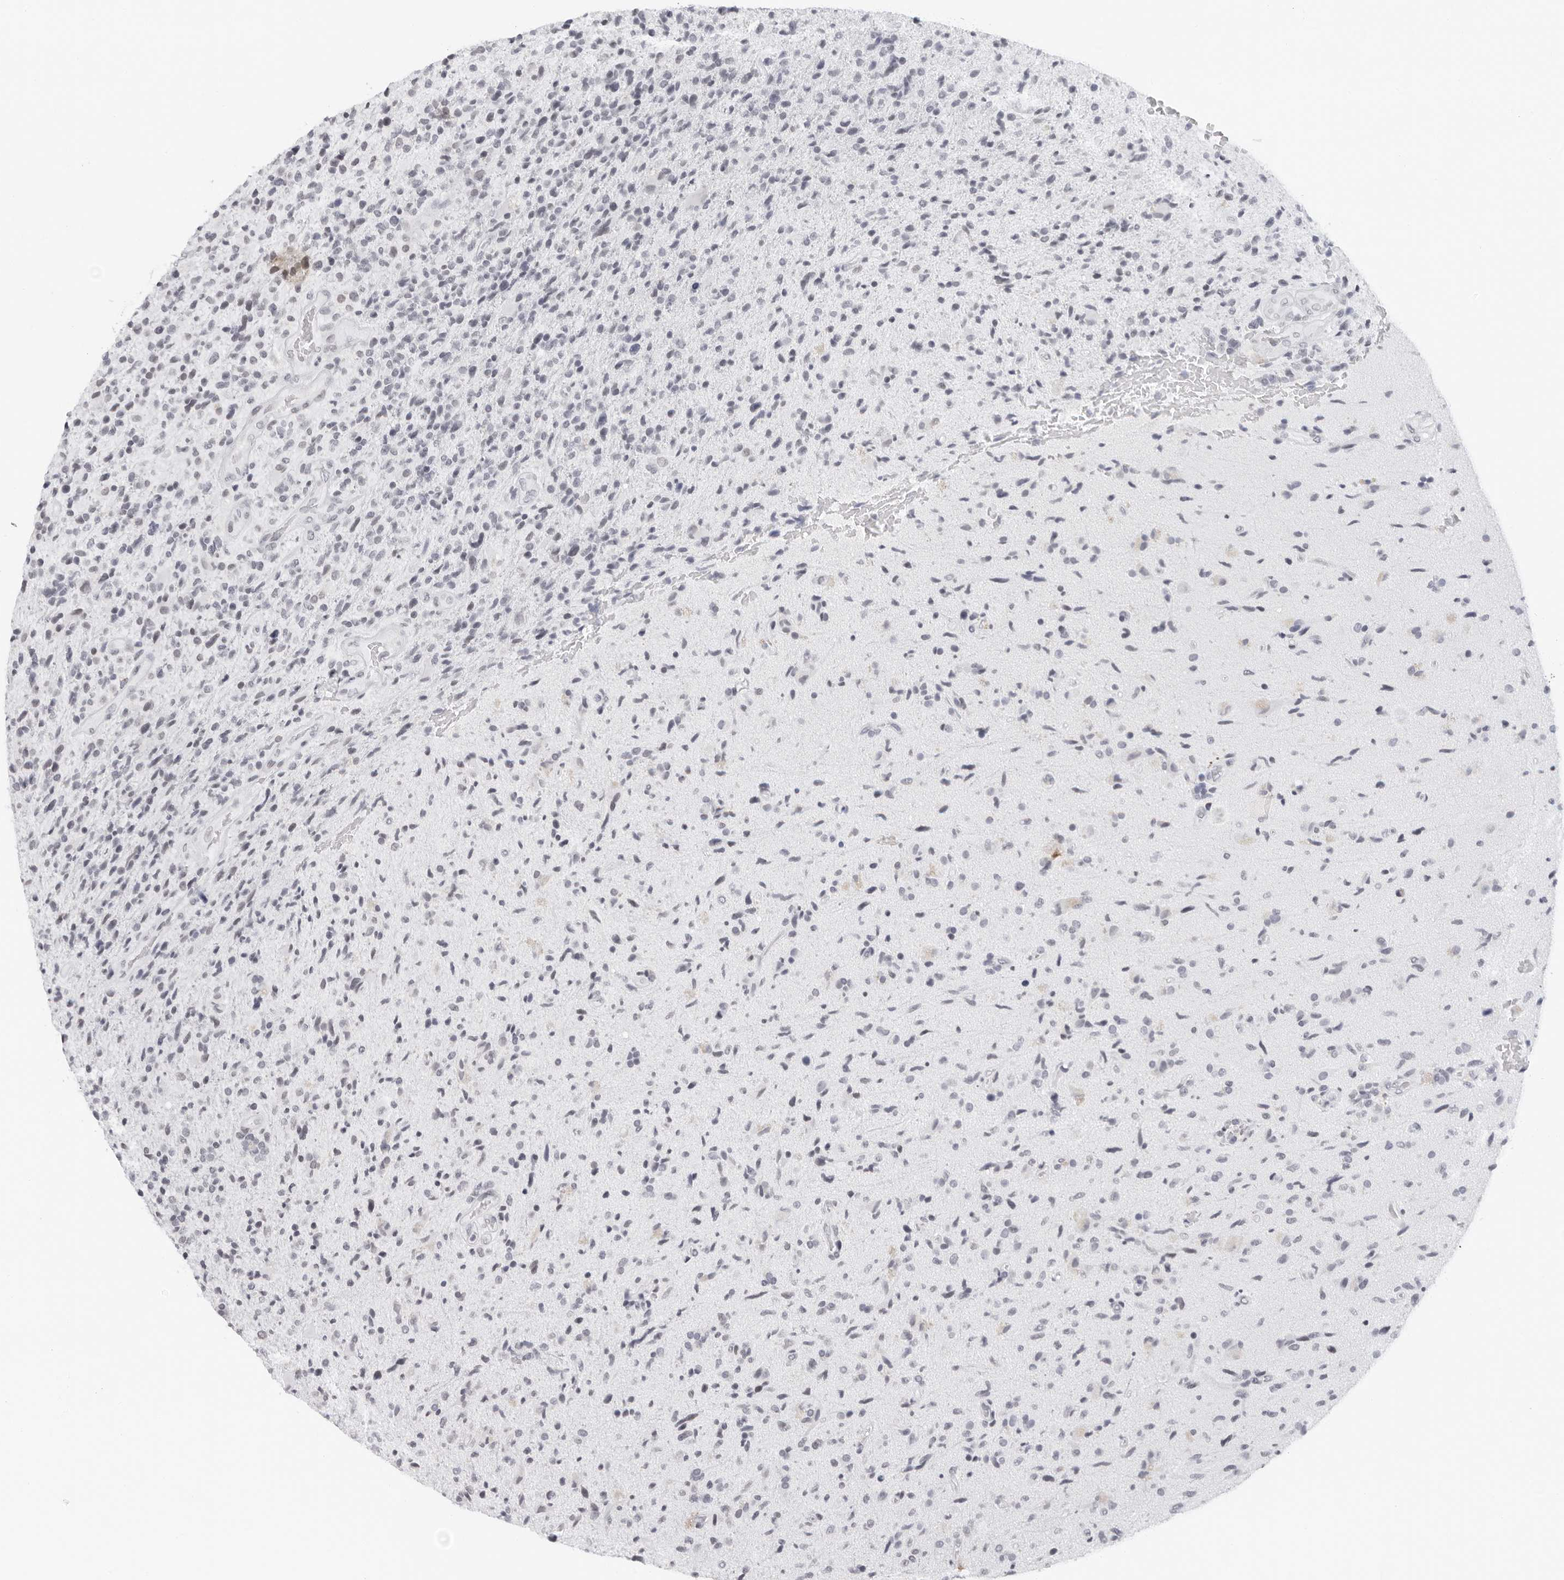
{"staining": {"intensity": "negative", "quantity": "none", "location": "none"}, "tissue": "glioma", "cell_type": "Tumor cells", "image_type": "cancer", "snomed": [{"axis": "morphology", "description": "Glioma, malignant, High grade"}, {"axis": "topography", "description": "Brain"}], "caption": "The immunohistochemistry (IHC) photomicrograph has no significant expression in tumor cells of glioma tissue.", "gene": "FLG2", "patient": {"sex": "male", "age": 72}}